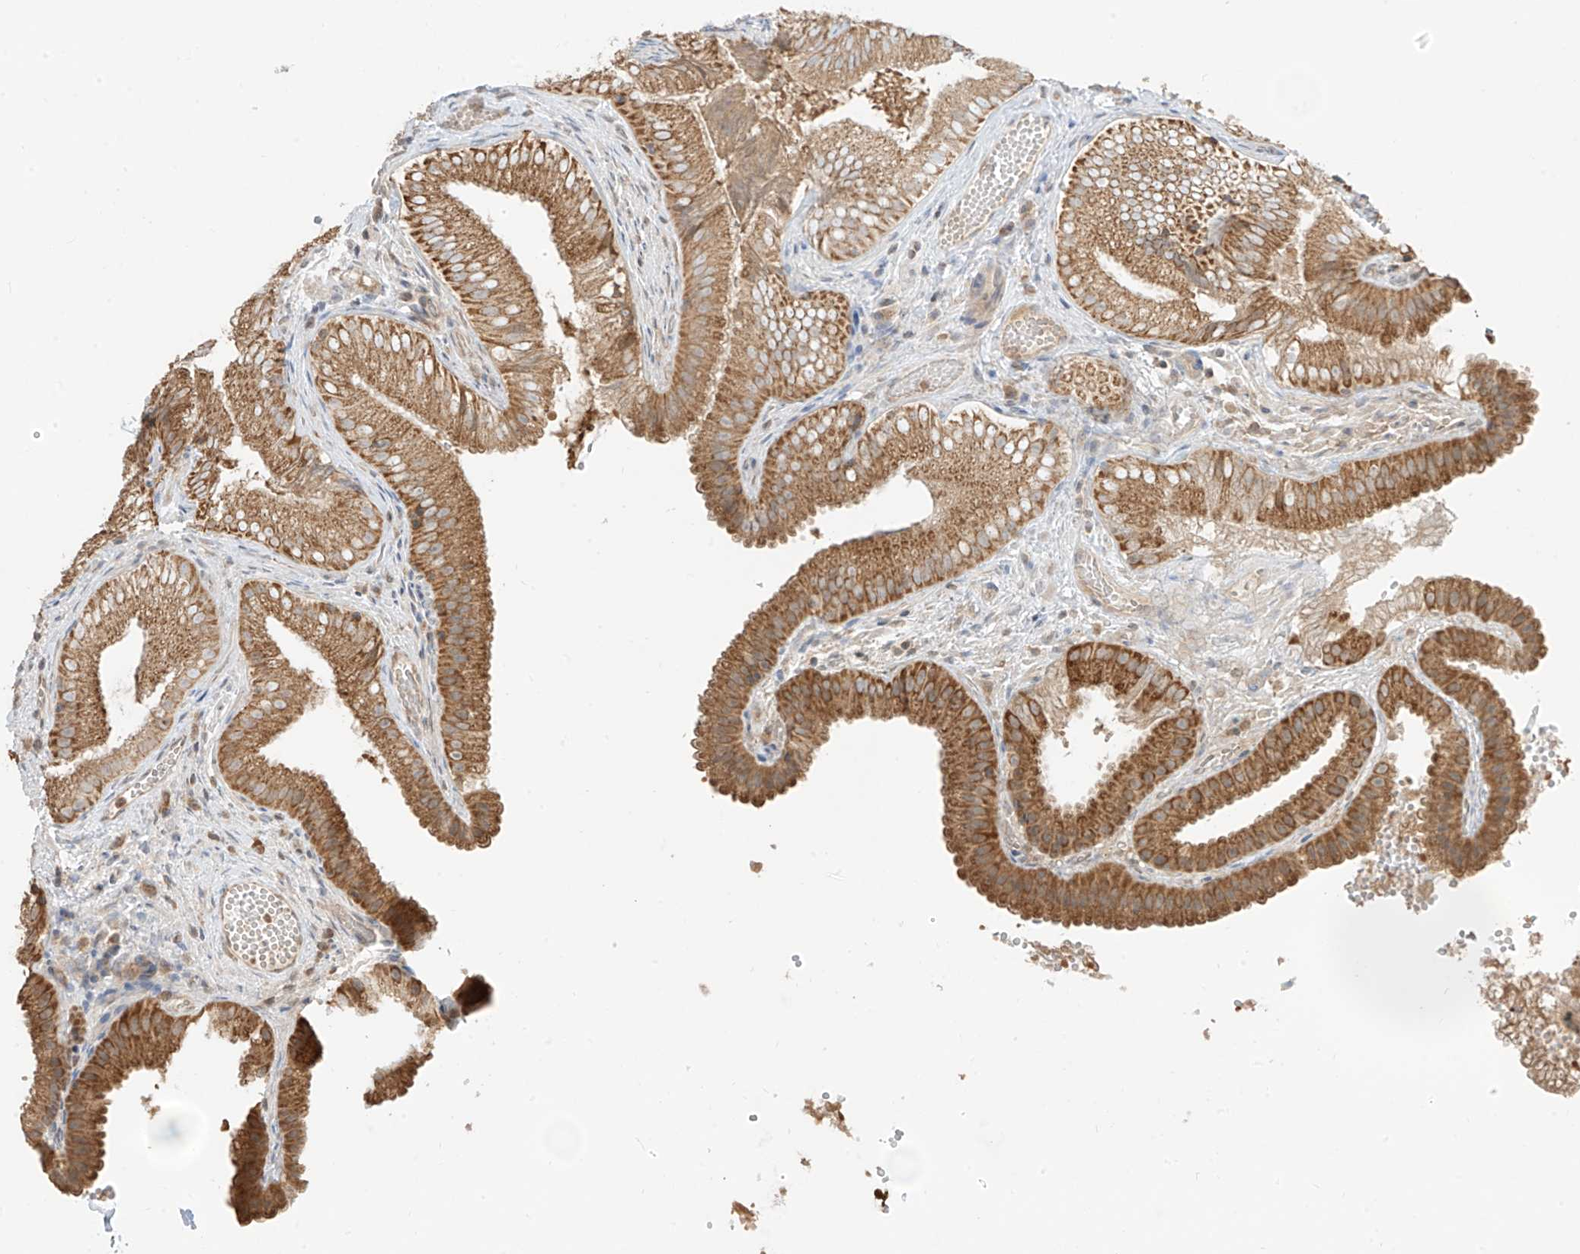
{"staining": {"intensity": "moderate", "quantity": ">75%", "location": "cytoplasmic/membranous"}, "tissue": "gallbladder", "cell_type": "Glandular cells", "image_type": "normal", "snomed": [{"axis": "morphology", "description": "Normal tissue, NOS"}, {"axis": "topography", "description": "Gallbladder"}], "caption": "Gallbladder was stained to show a protein in brown. There is medium levels of moderate cytoplasmic/membranous positivity in about >75% of glandular cells.", "gene": "ETHE1", "patient": {"sex": "female", "age": 30}}